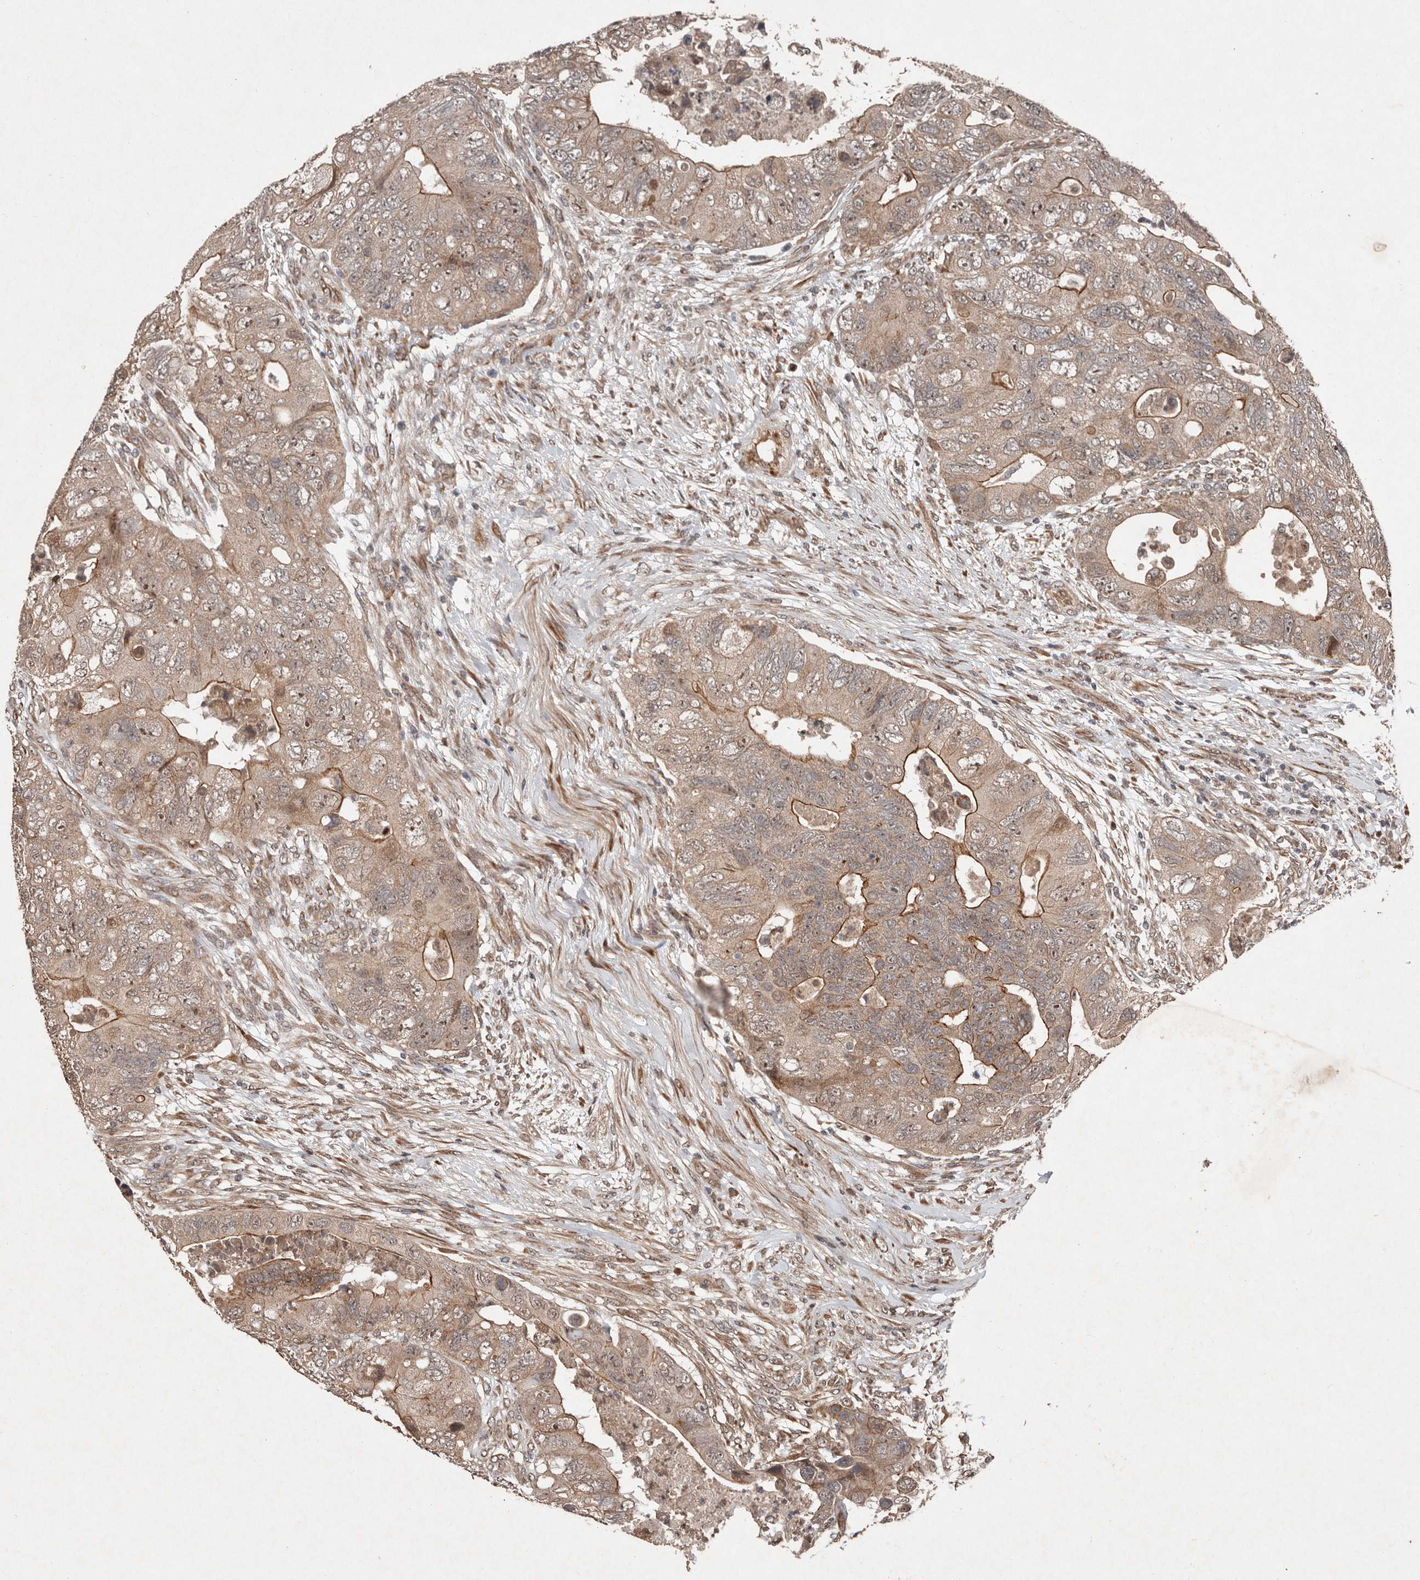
{"staining": {"intensity": "moderate", "quantity": ">75%", "location": "cytoplasmic/membranous,nuclear"}, "tissue": "colorectal cancer", "cell_type": "Tumor cells", "image_type": "cancer", "snomed": [{"axis": "morphology", "description": "Adenocarcinoma, NOS"}, {"axis": "topography", "description": "Rectum"}], "caption": "Moderate cytoplasmic/membranous and nuclear protein expression is identified in about >75% of tumor cells in colorectal cancer (adenocarcinoma). The protein is shown in brown color, while the nuclei are stained blue.", "gene": "DIP2C", "patient": {"sex": "male", "age": 63}}